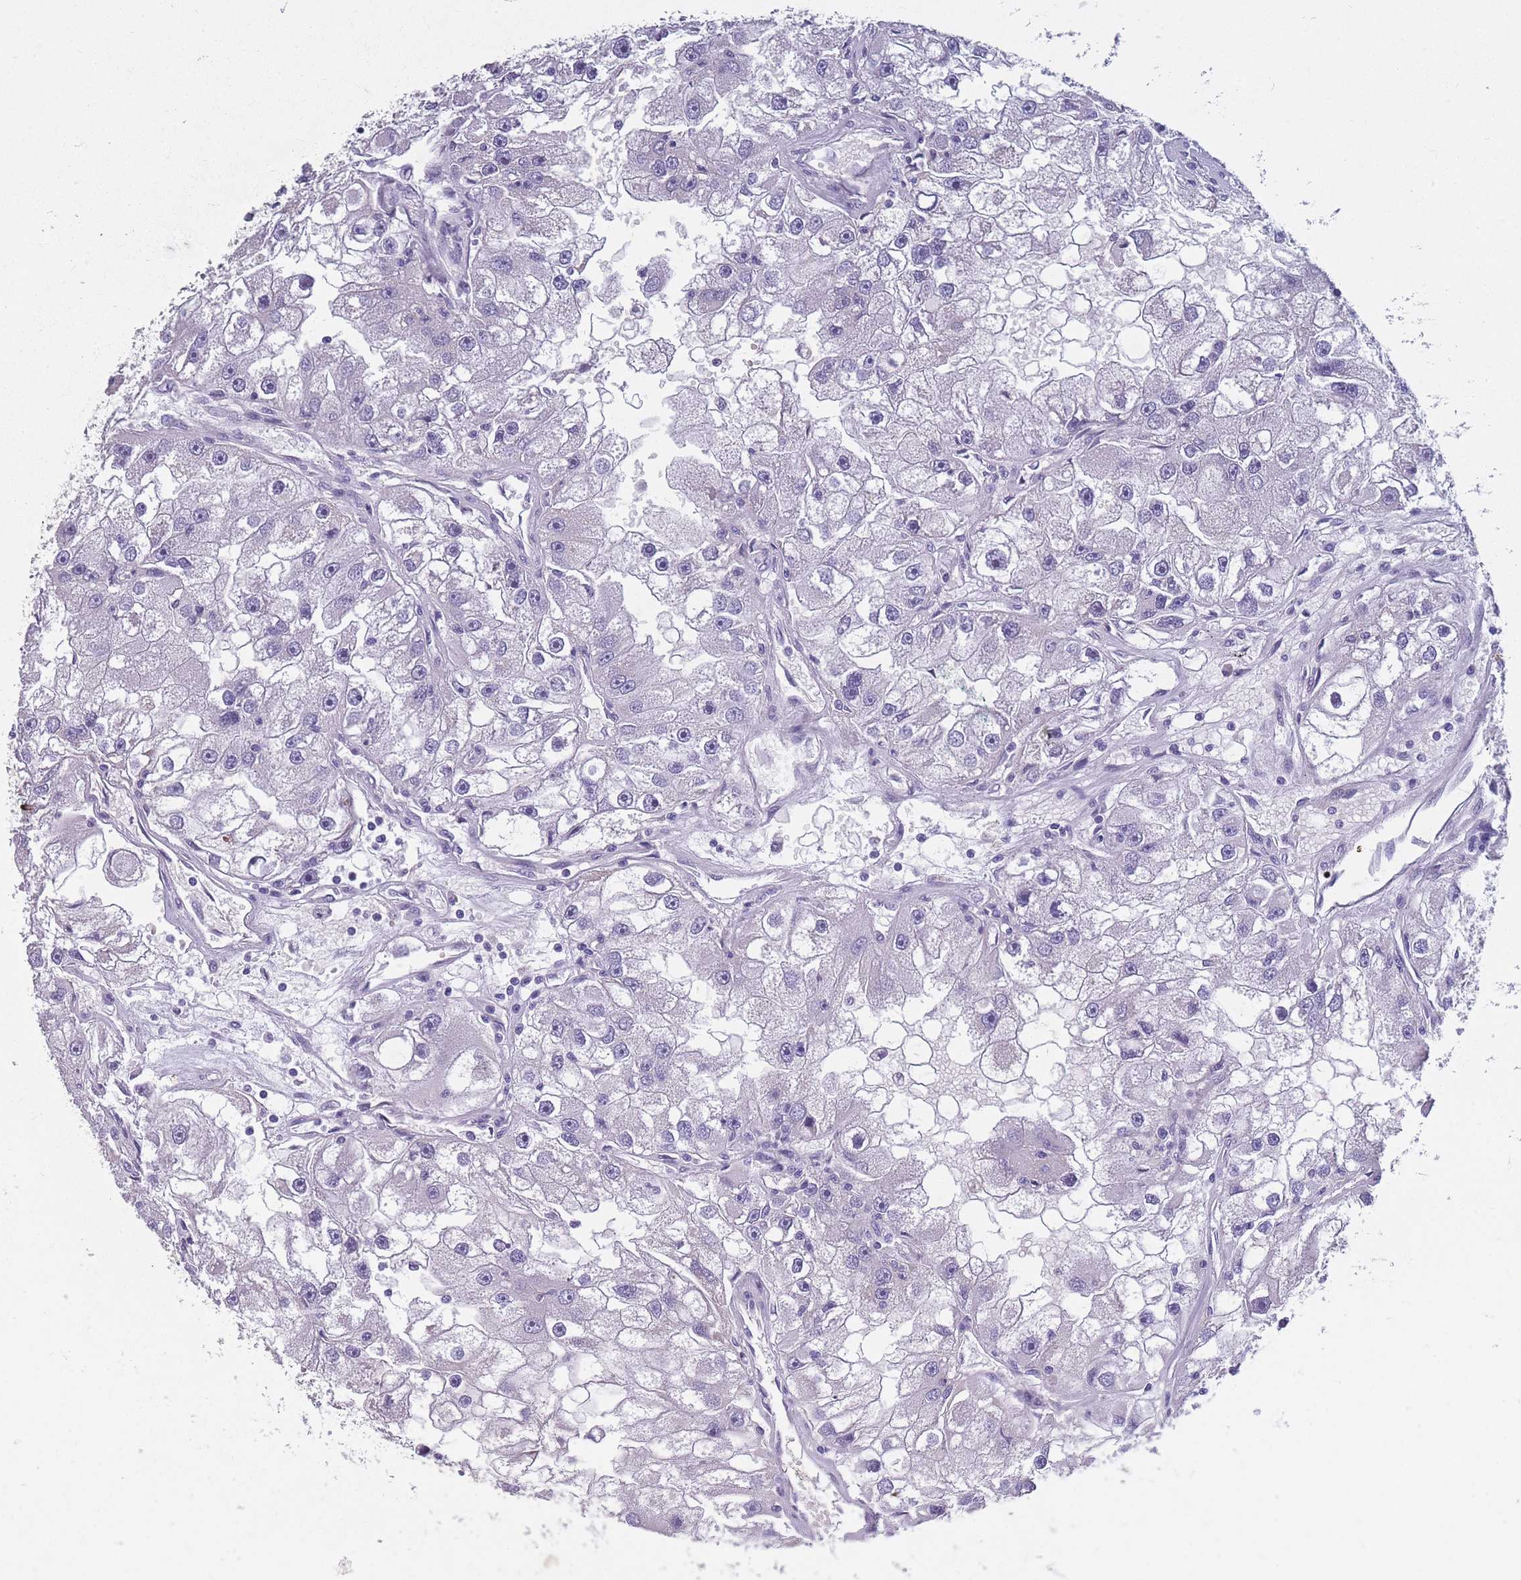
{"staining": {"intensity": "negative", "quantity": "none", "location": "none"}, "tissue": "renal cancer", "cell_type": "Tumor cells", "image_type": "cancer", "snomed": [{"axis": "morphology", "description": "Adenocarcinoma, NOS"}, {"axis": "topography", "description": "Kidney"}], "caption": "Human renal cancer (adenocarcinoma) stained for a protein using immunohistochemistry displays no staining in tumor cells.", "gene": "OR4C5", "patient": {"sex": "male", "age": 63}}